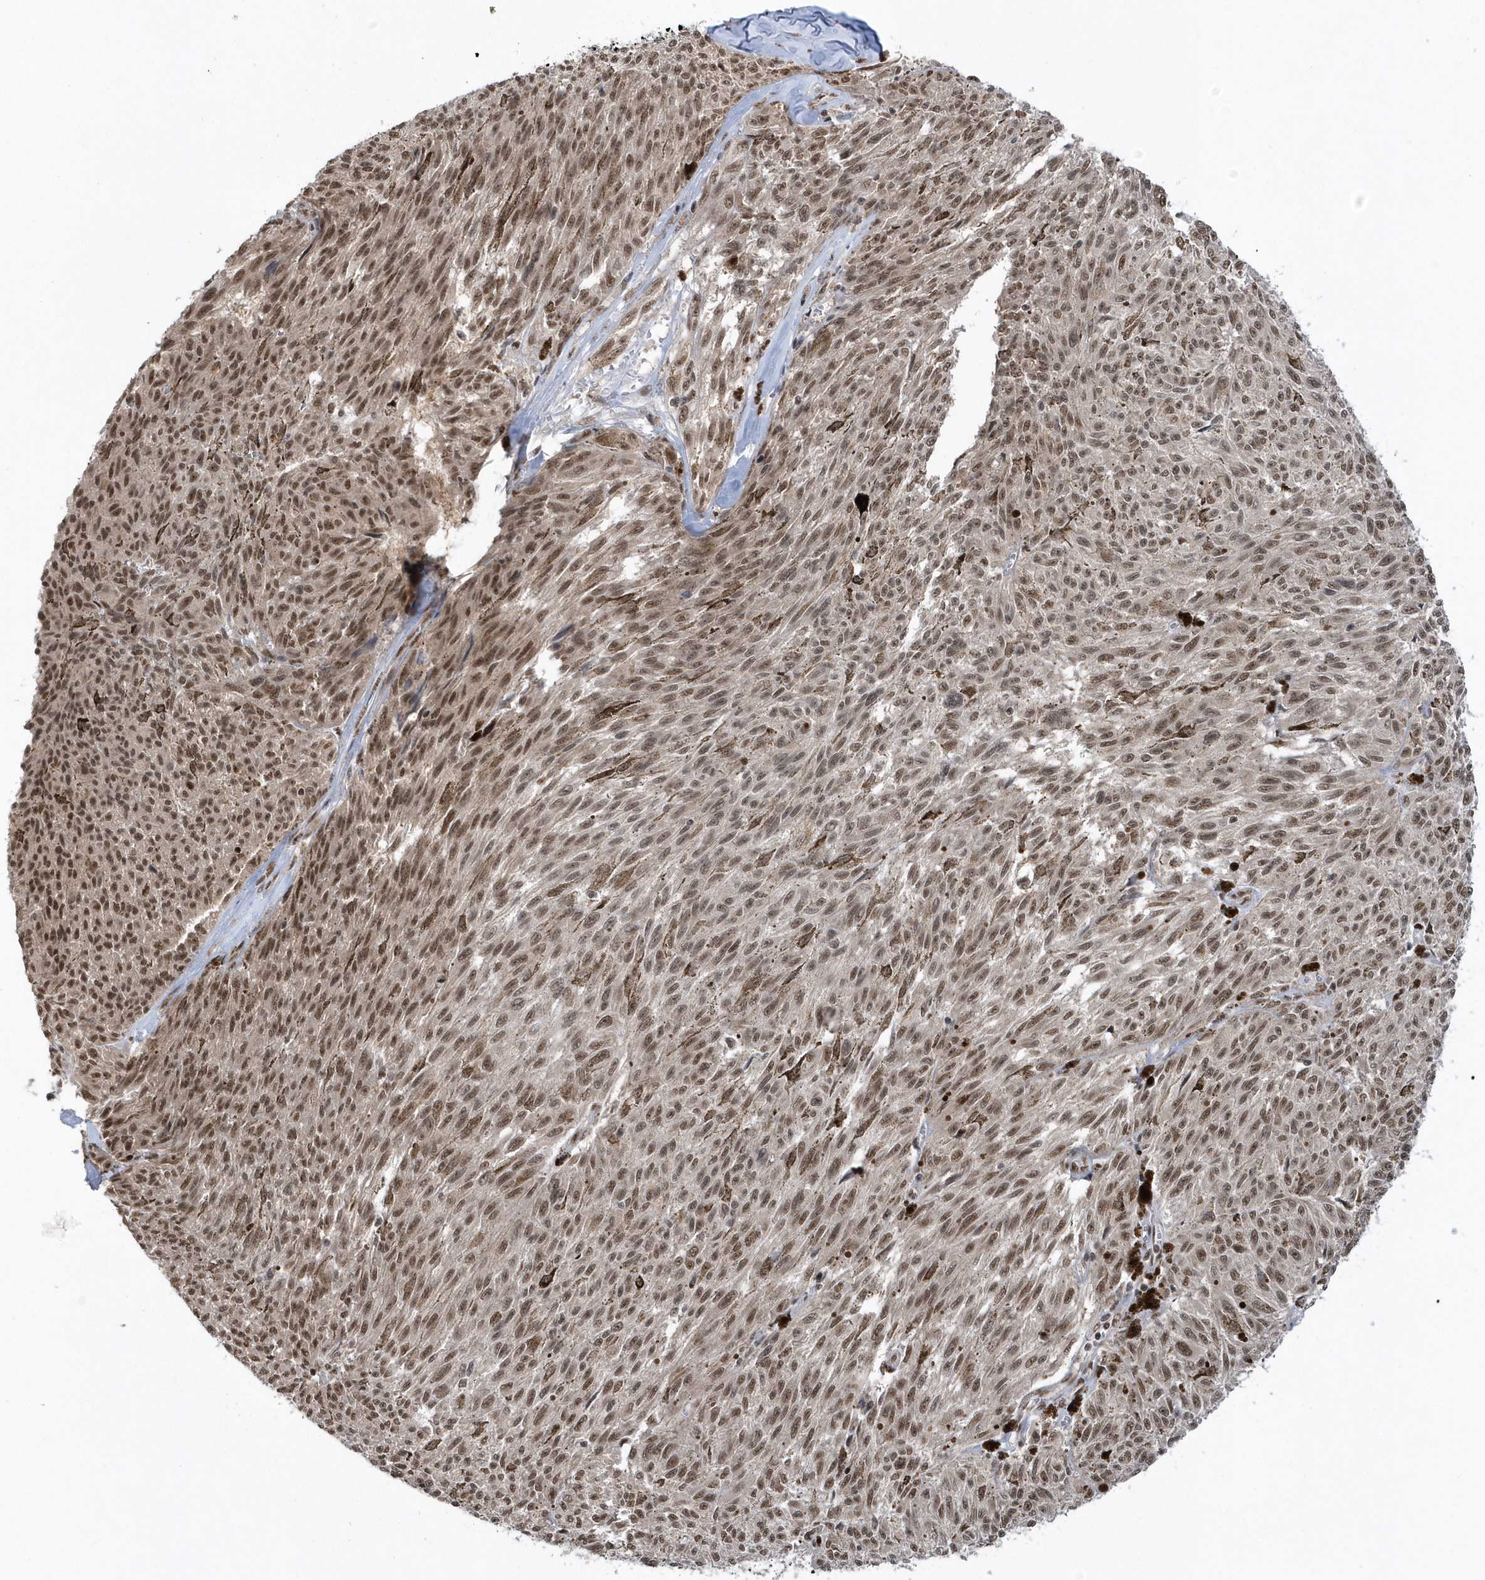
{"staining": {"intensity": "moderate", "quantity": ">75%", "location": "nuclear"}, "tissue": "melanoma", "cell_type": "Tumor cells", "image_type": "cancer", "snomed": [{"axis": "morphology", "description": "Malignant melanoma, NOS"}, {"axis": "topography", "description": "Skin"}], "caption": "Melanoma stained for a protein (brown) shows moderate nuclear positive positivity in approximately >75% of tumor cells.", "gene": "SEPHS1", "patient": {"sex": "female", "age": 72}}